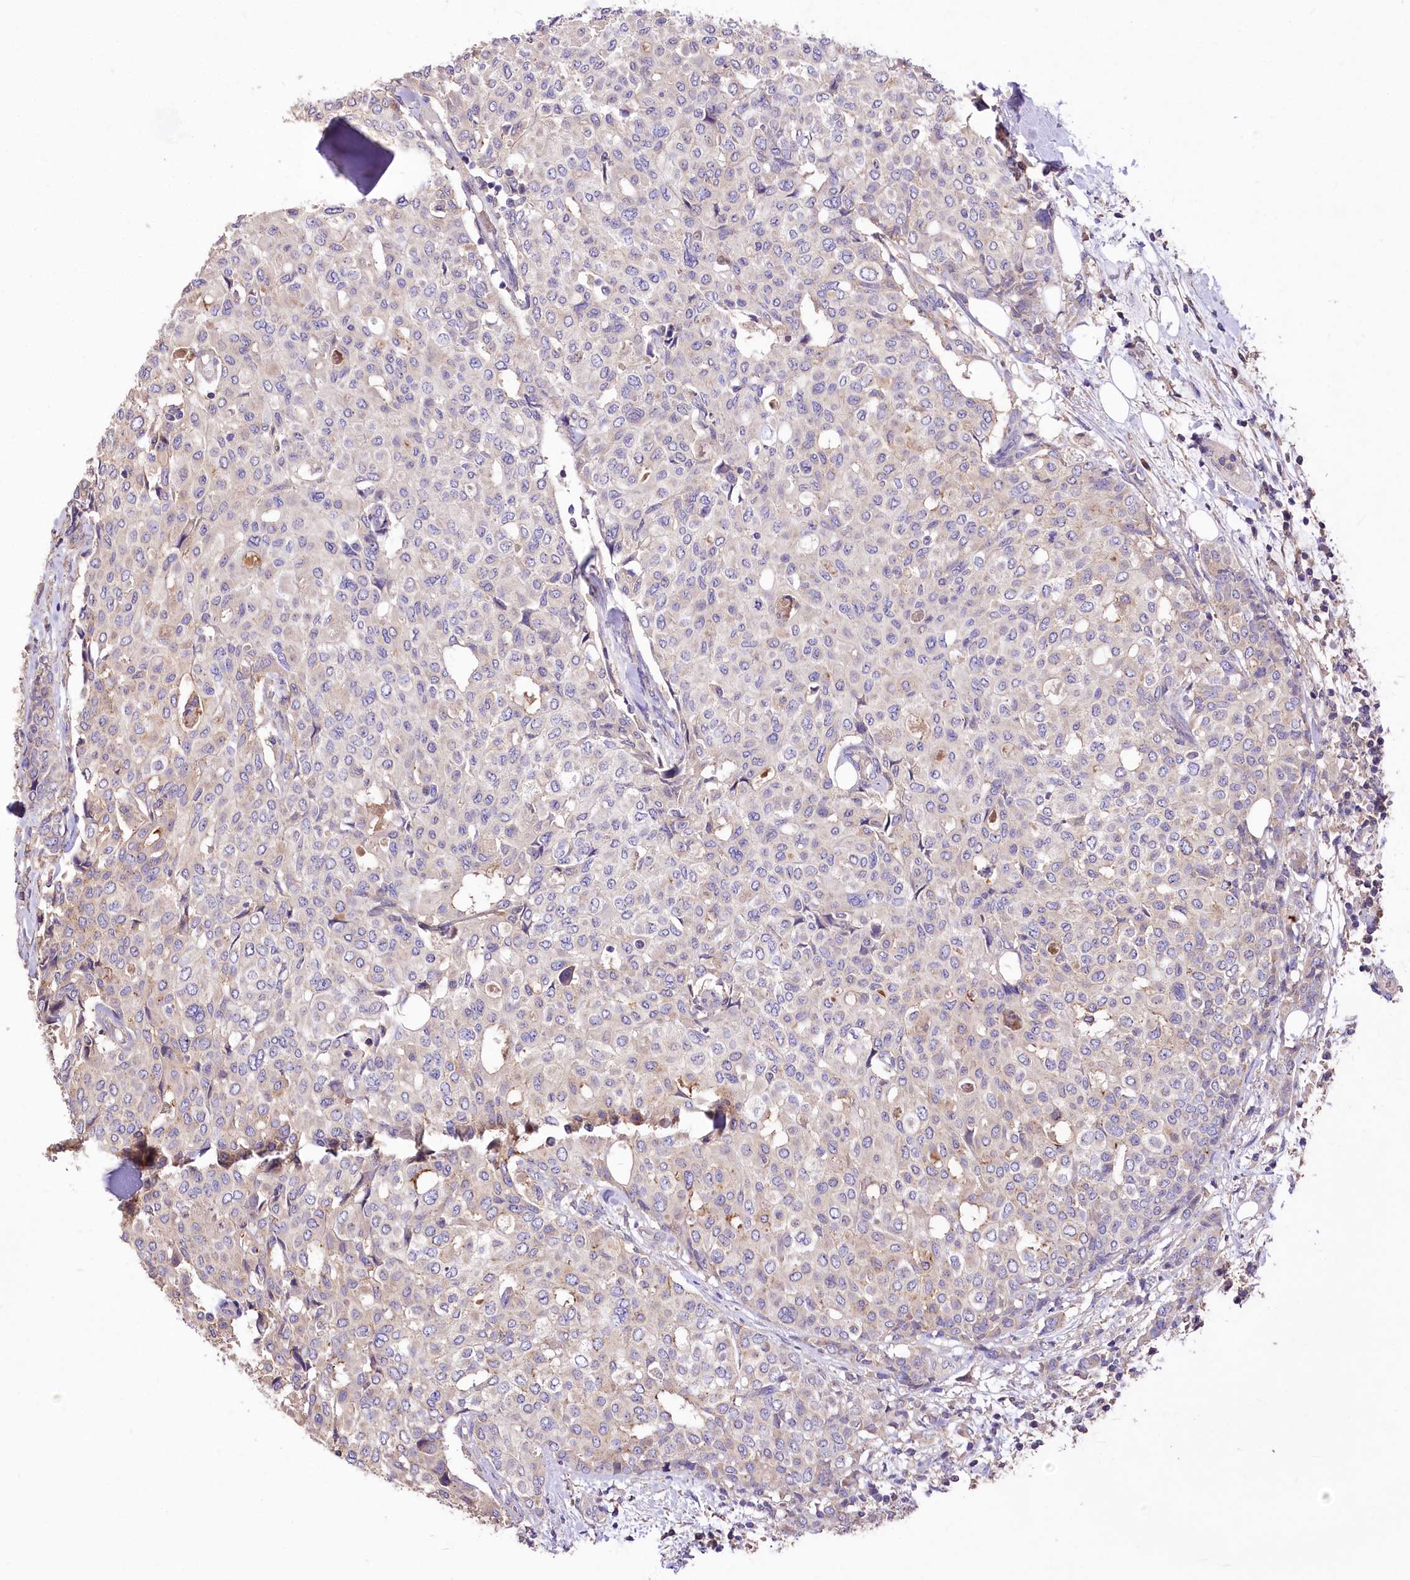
{"staining": {"intensity": "weak", "quantity": "<25%", "location": "cytoplasmic/membranous"}, "tissue": "breast cancer", "cell_type": "Tumor cells", "image_type": "cancer", "snomed": [{"axis": "morphology", "description": "Lobular carcinoma"}, {"axis": "topography", "description": "Breast"}], "caption": "IHC of lobular carcinoma (breast) exhibits no staining in tumor cells. (Stains: DAB (3,3'-diaminobenzidine) immunohistochemistry (IHC) with hematoxylin counter stain, Microscopy: brightfield microscopy at high magnification).", "gene": "PCYOX1L", "patient": {"sex": "female", "age": 51}}